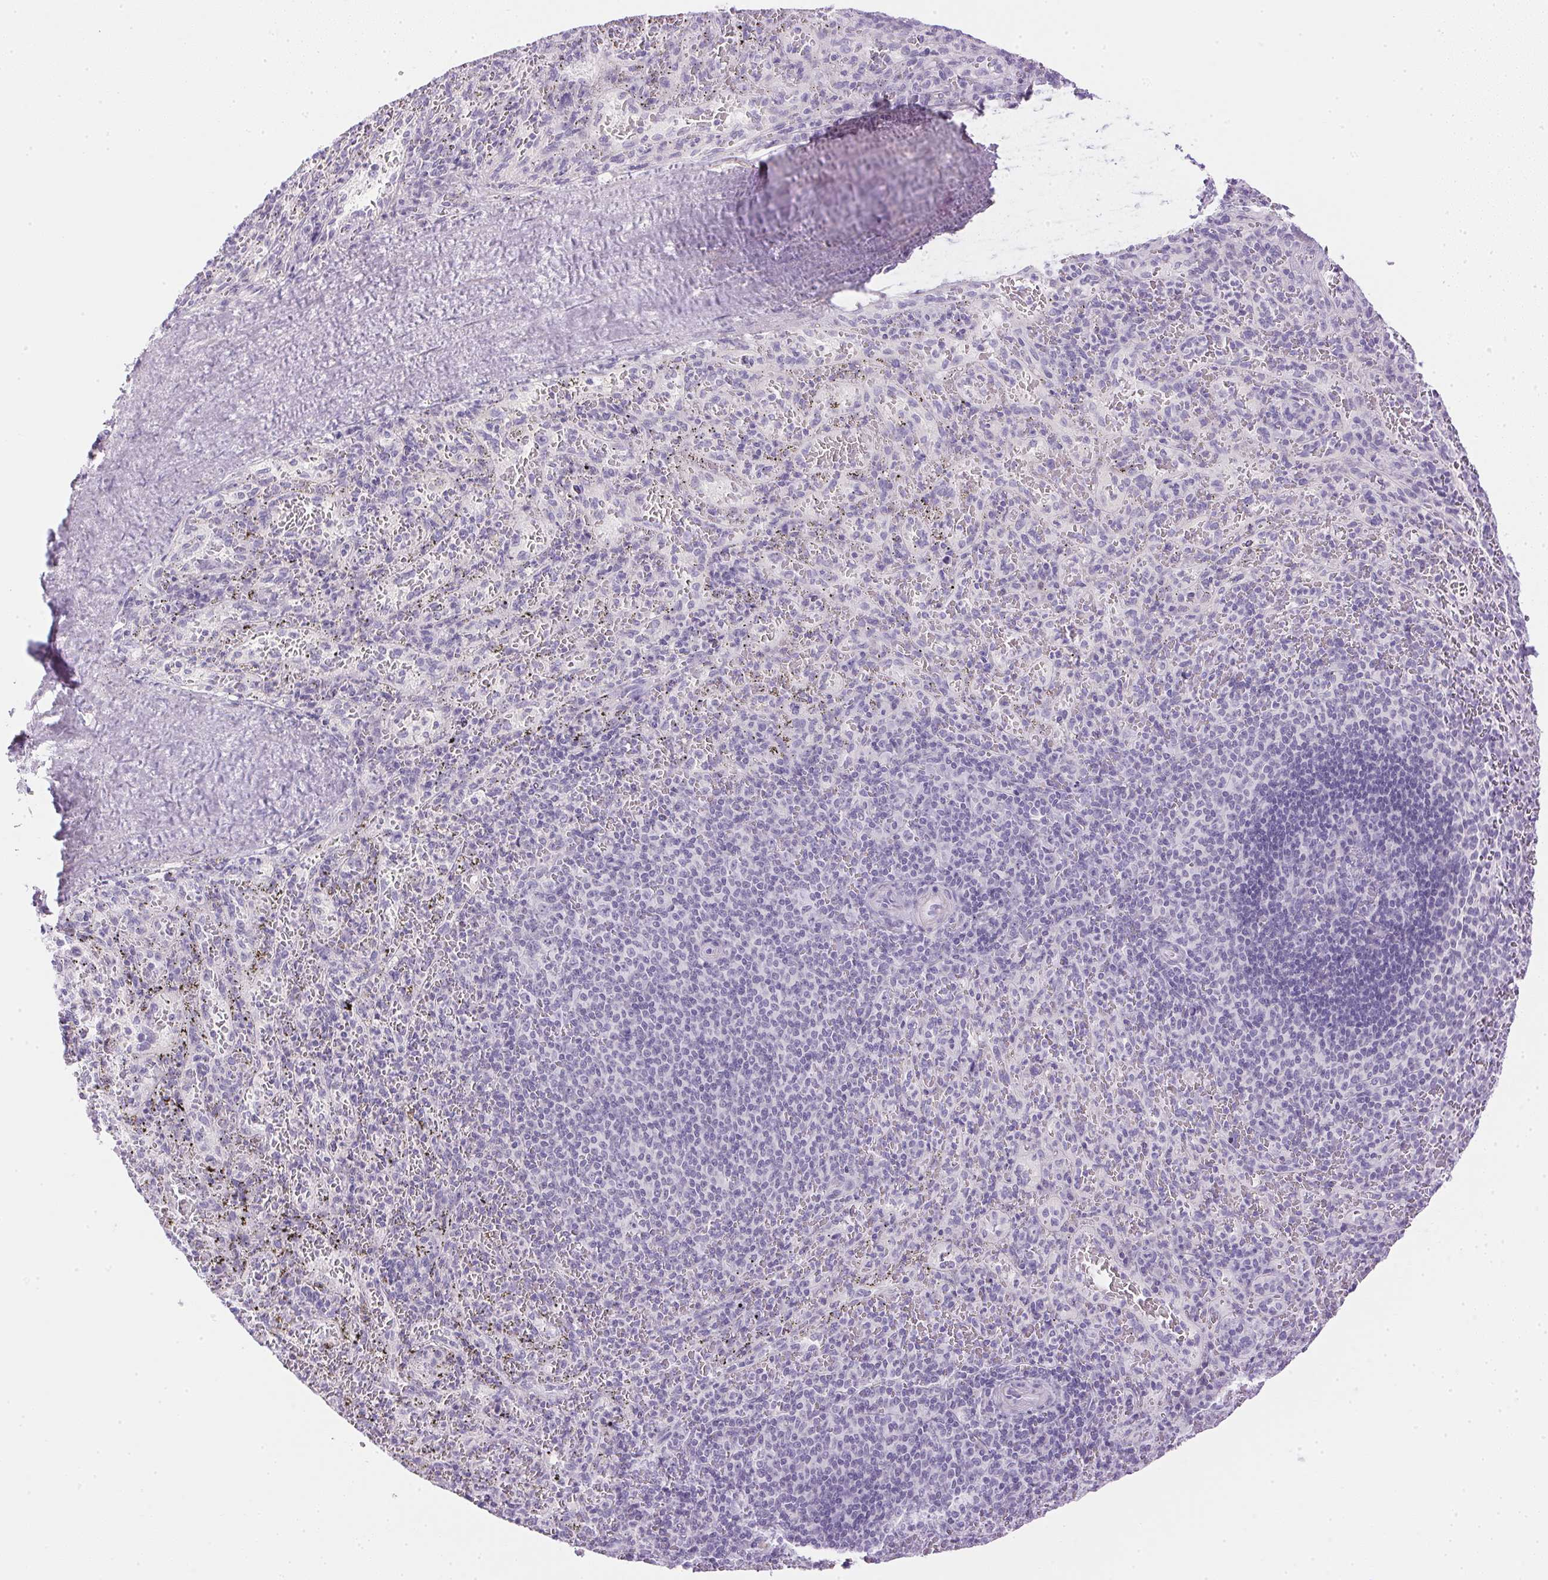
{"staining": {"intensity": "negative", "quantity": "none", "location": "none"}, "tissue": "spleen", "cell_type": "Cells in red pulp", "image_type": "normal", "snomed": [{"axis": "morphology", "description": "Normal tissue, NOS"}, {"axis": "topography", "description": "Spleen"}], "caption": "DAB immunohistochemical staining of unremarkable human spleen shows no significant expression in cells in red pulp.", "gene": "CTRL", "patient": {"sex": "male", "age": 57}}